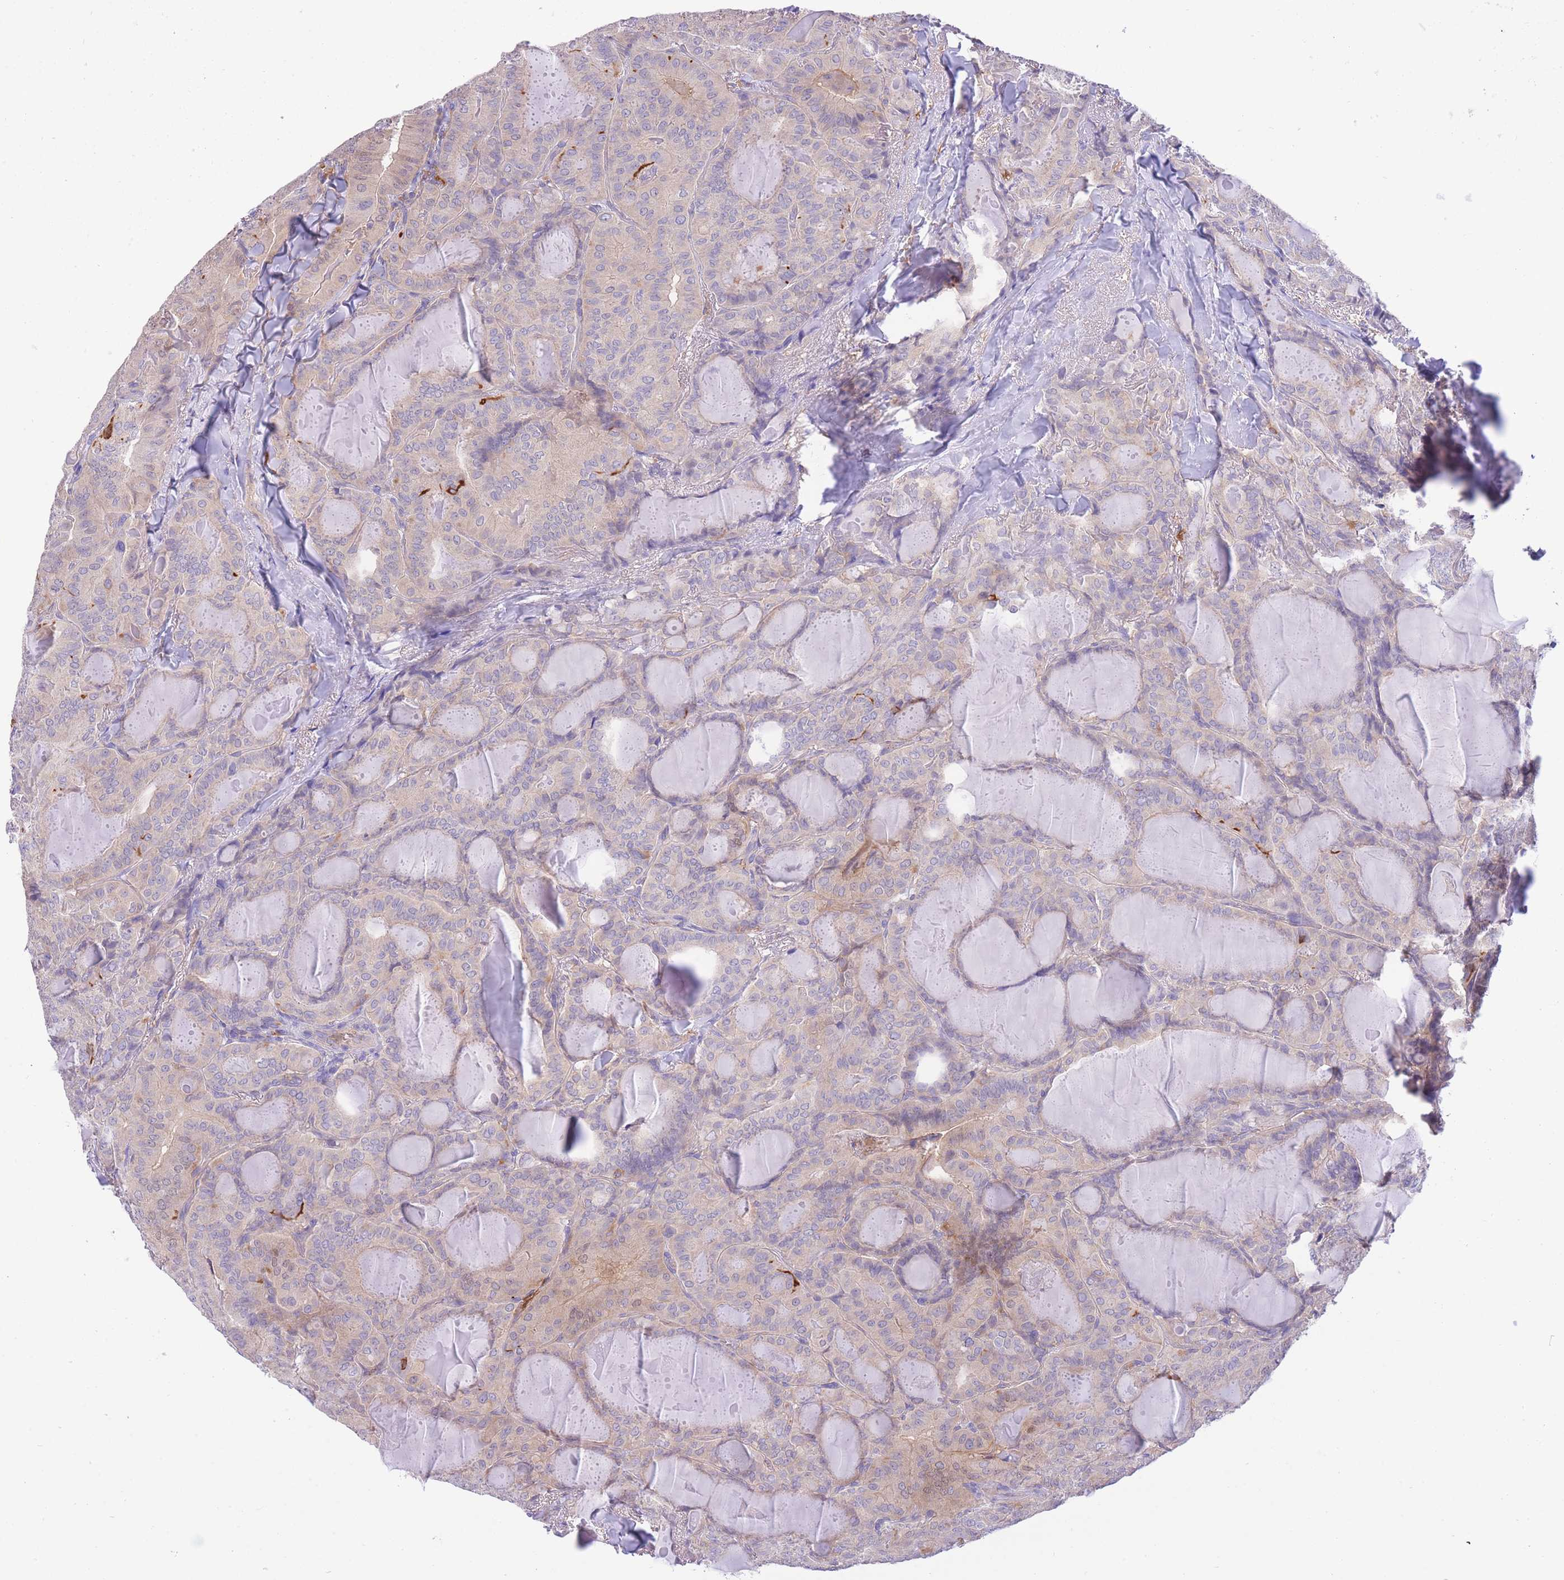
{"staining": {"intensity": "weak", "quantity": "<25%", "location": "nuclear"}, "tissue": "thyroid cancer", "cell_type": "Tumor cells", "image_type": "cancer", "snomed": [{"axis": "morphology", "description": "Papillary adenocarcinoma, NOS"}, {"axis": "topography", "description": "Thyroid gland"}], "caption": "DAB immunohistochemical staining of thyroid cancer shows no significant expression in tumor cells. (Immunohistochemistry, brightfield microscopy, high magnification).", "gene": "NAMPT", "patient": {"sex": "female", "age": 68}}